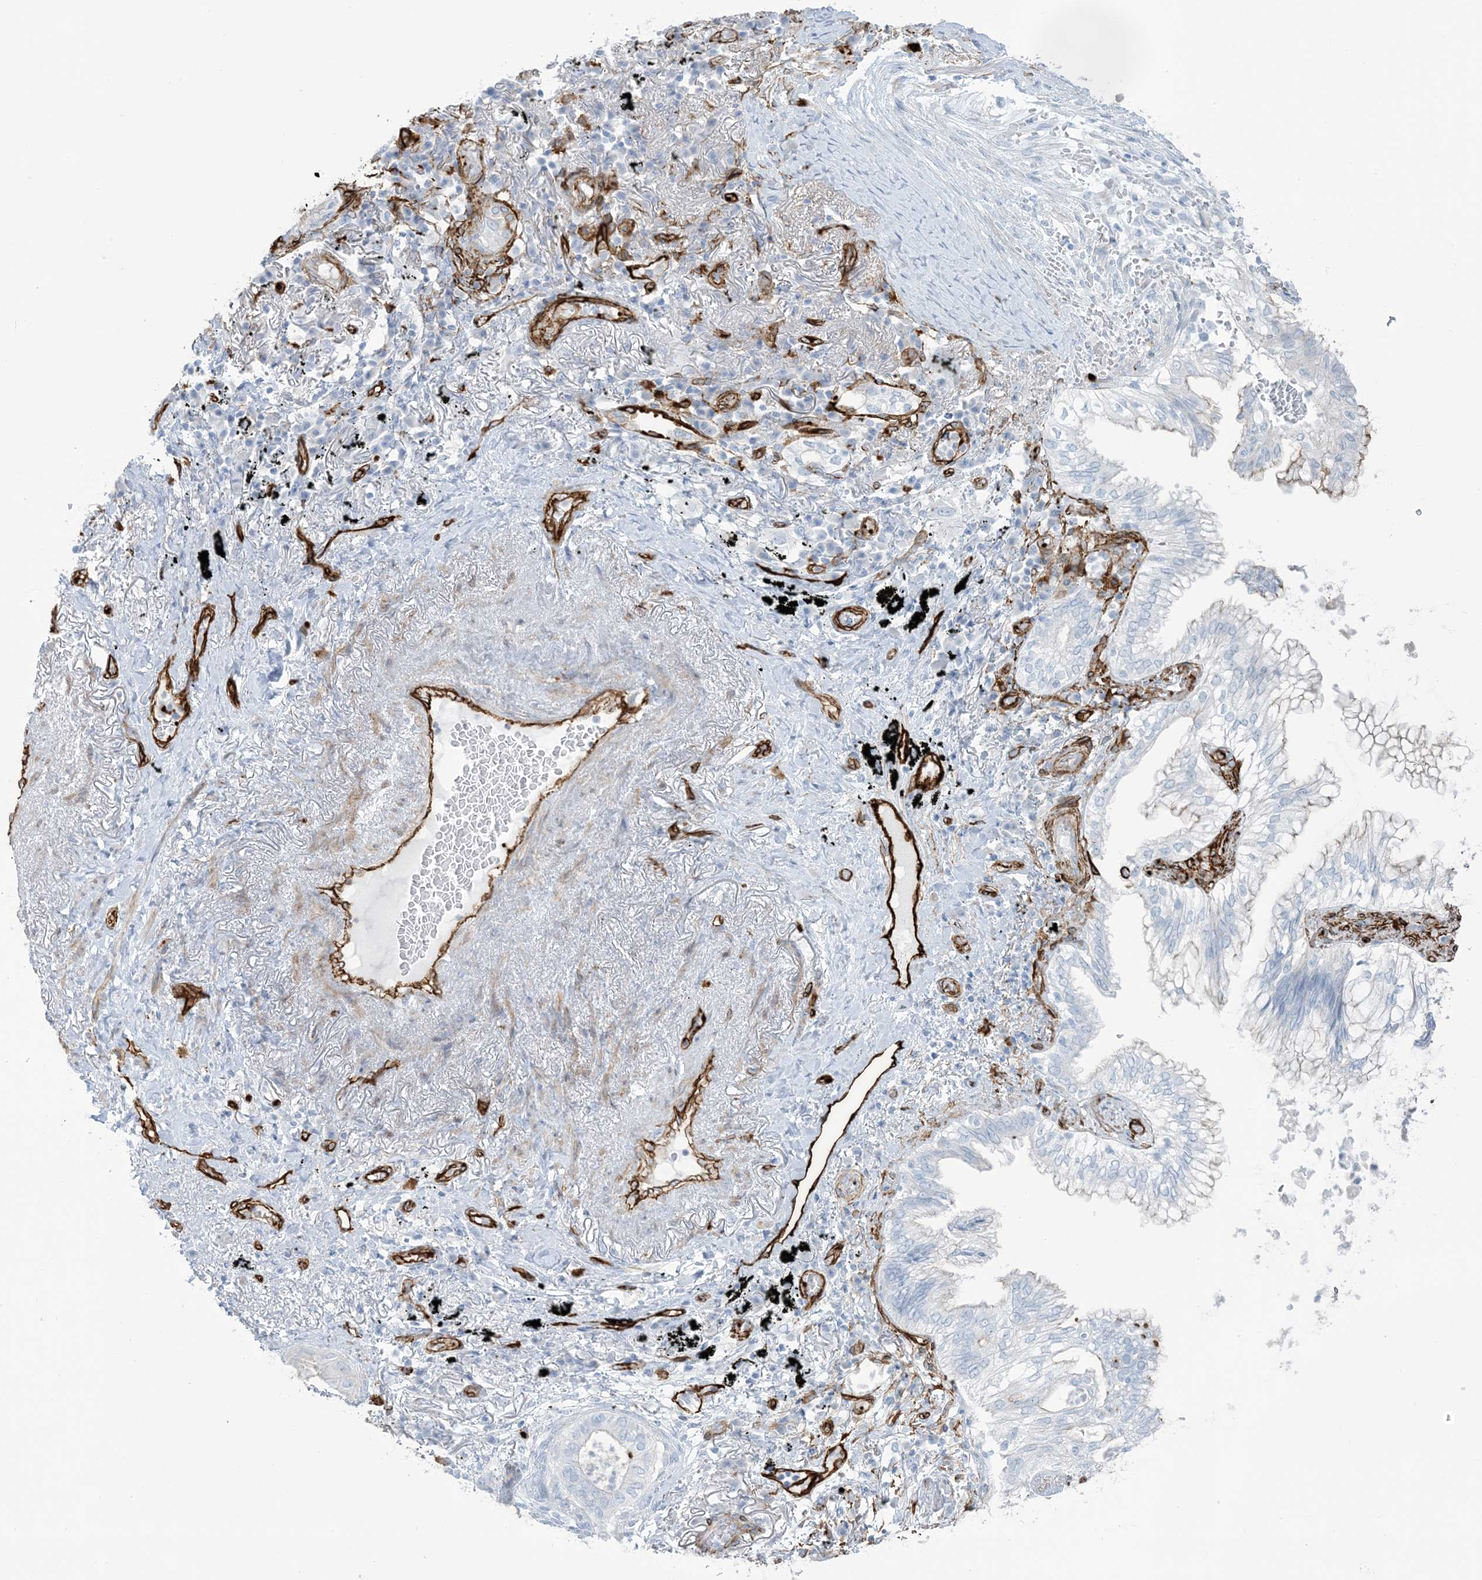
{"staining": {"intensity": "negative", "quantity": "none", "location": "none"}, "tissue": "lung cancer", "cell_type": "Tumor cells", "image_type": "cancer", "snomed": [{"axis": "morphology", "description": "Adenocarcinoma, NOS"}, {"axis": "topography", "description": "Lung"}], "caption": "A photomicrograph of human lung adenocarcinoma is negative for staining in tumor cells.", "gene": "EPS8L3", "patient": {"sex": "female", "age": 70}}